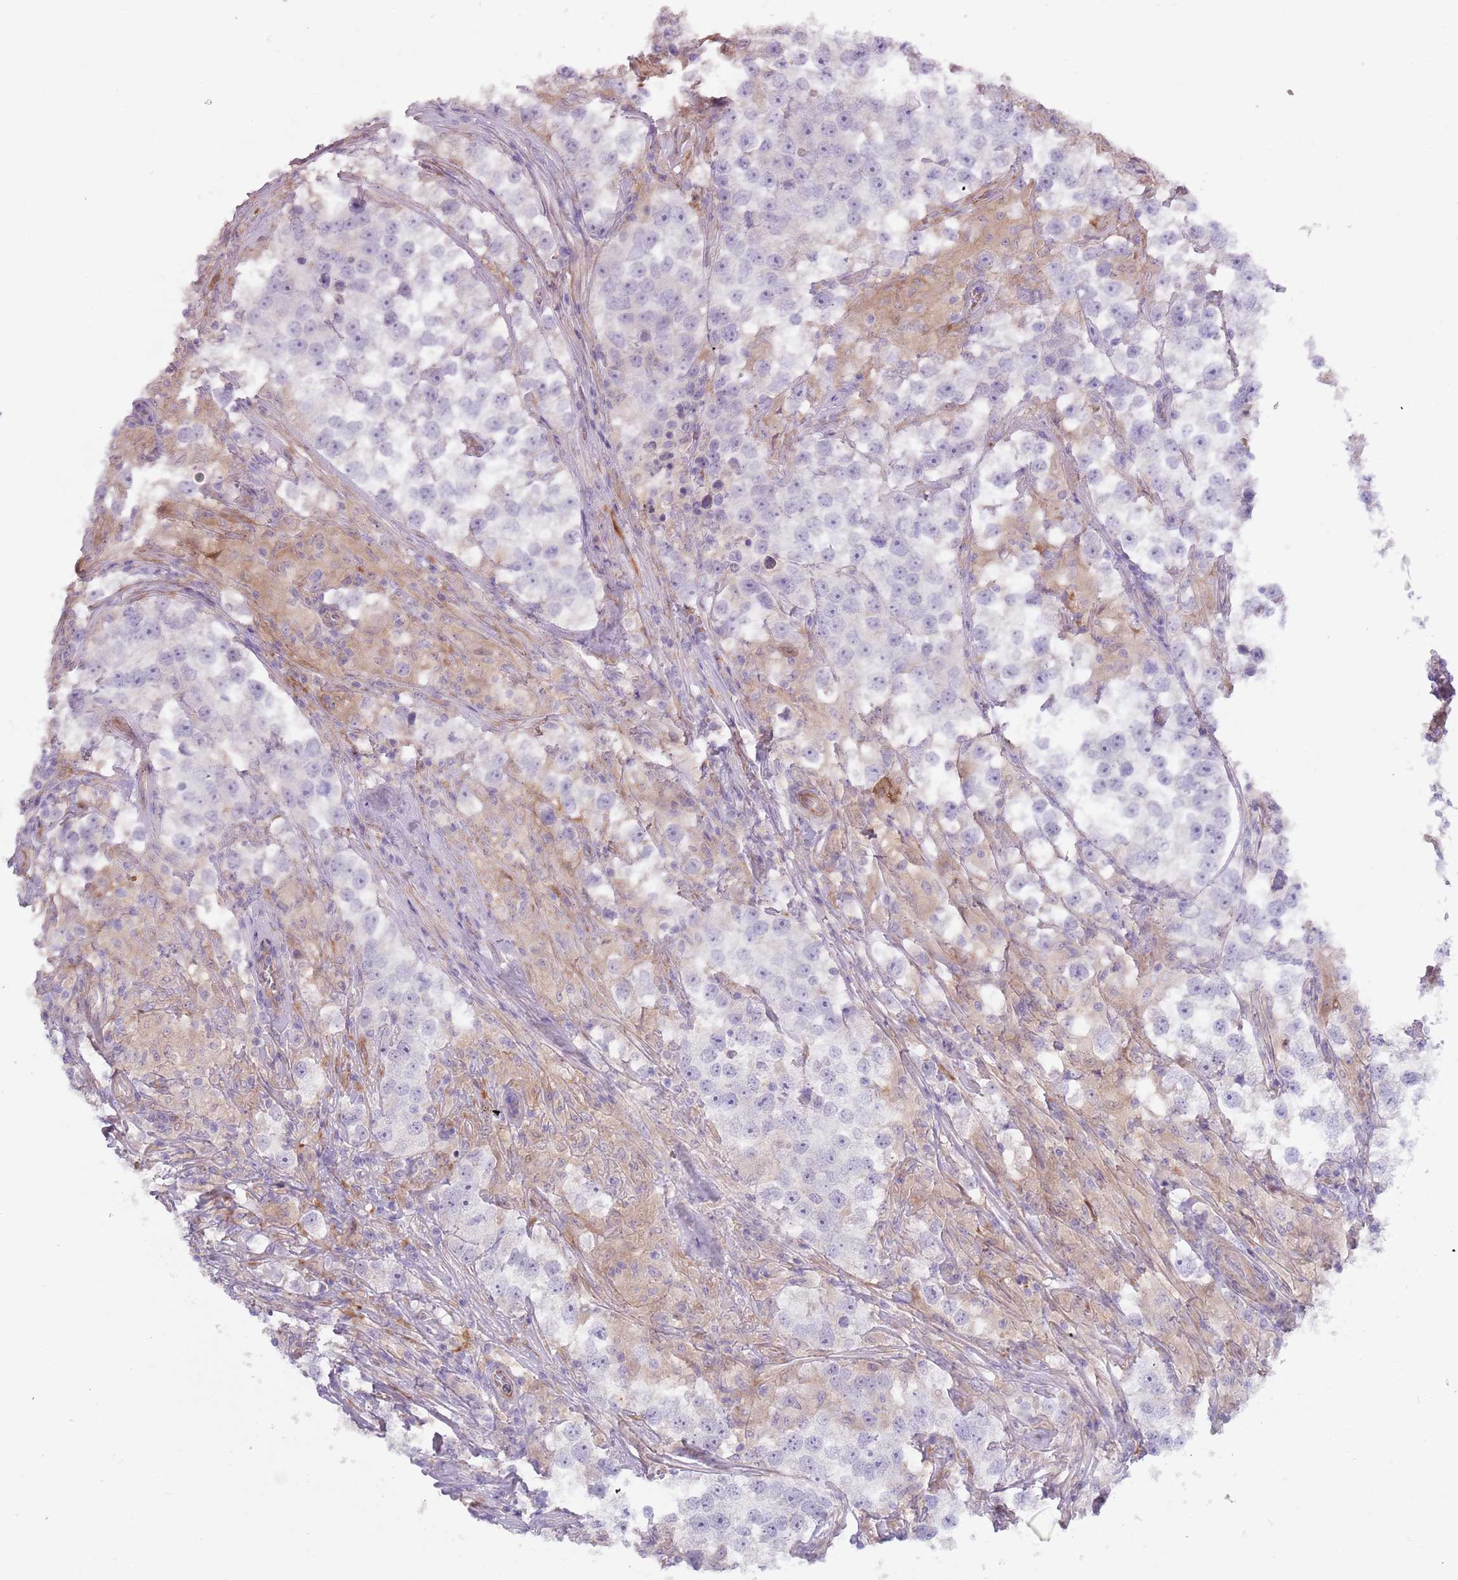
{"staining": {"intensity": "negative", "quantity": "none", "location": "none"}, "tissue": "testis cancer", "cell_type": "Tumor cells", "image_type": "cancer", "snomed": [{"axis": "morphology", "description": "Seminoma, NOS"}, {"axis": "topography", "description": "Testis"}], "caption": "IHC histopathology image of neoplastic tissue: human testis cancer stained with DAB shows no significant protein expression in tumor cells.", "gene": "TINAGL1", "patient": {"sex": "male", "age": 46}}